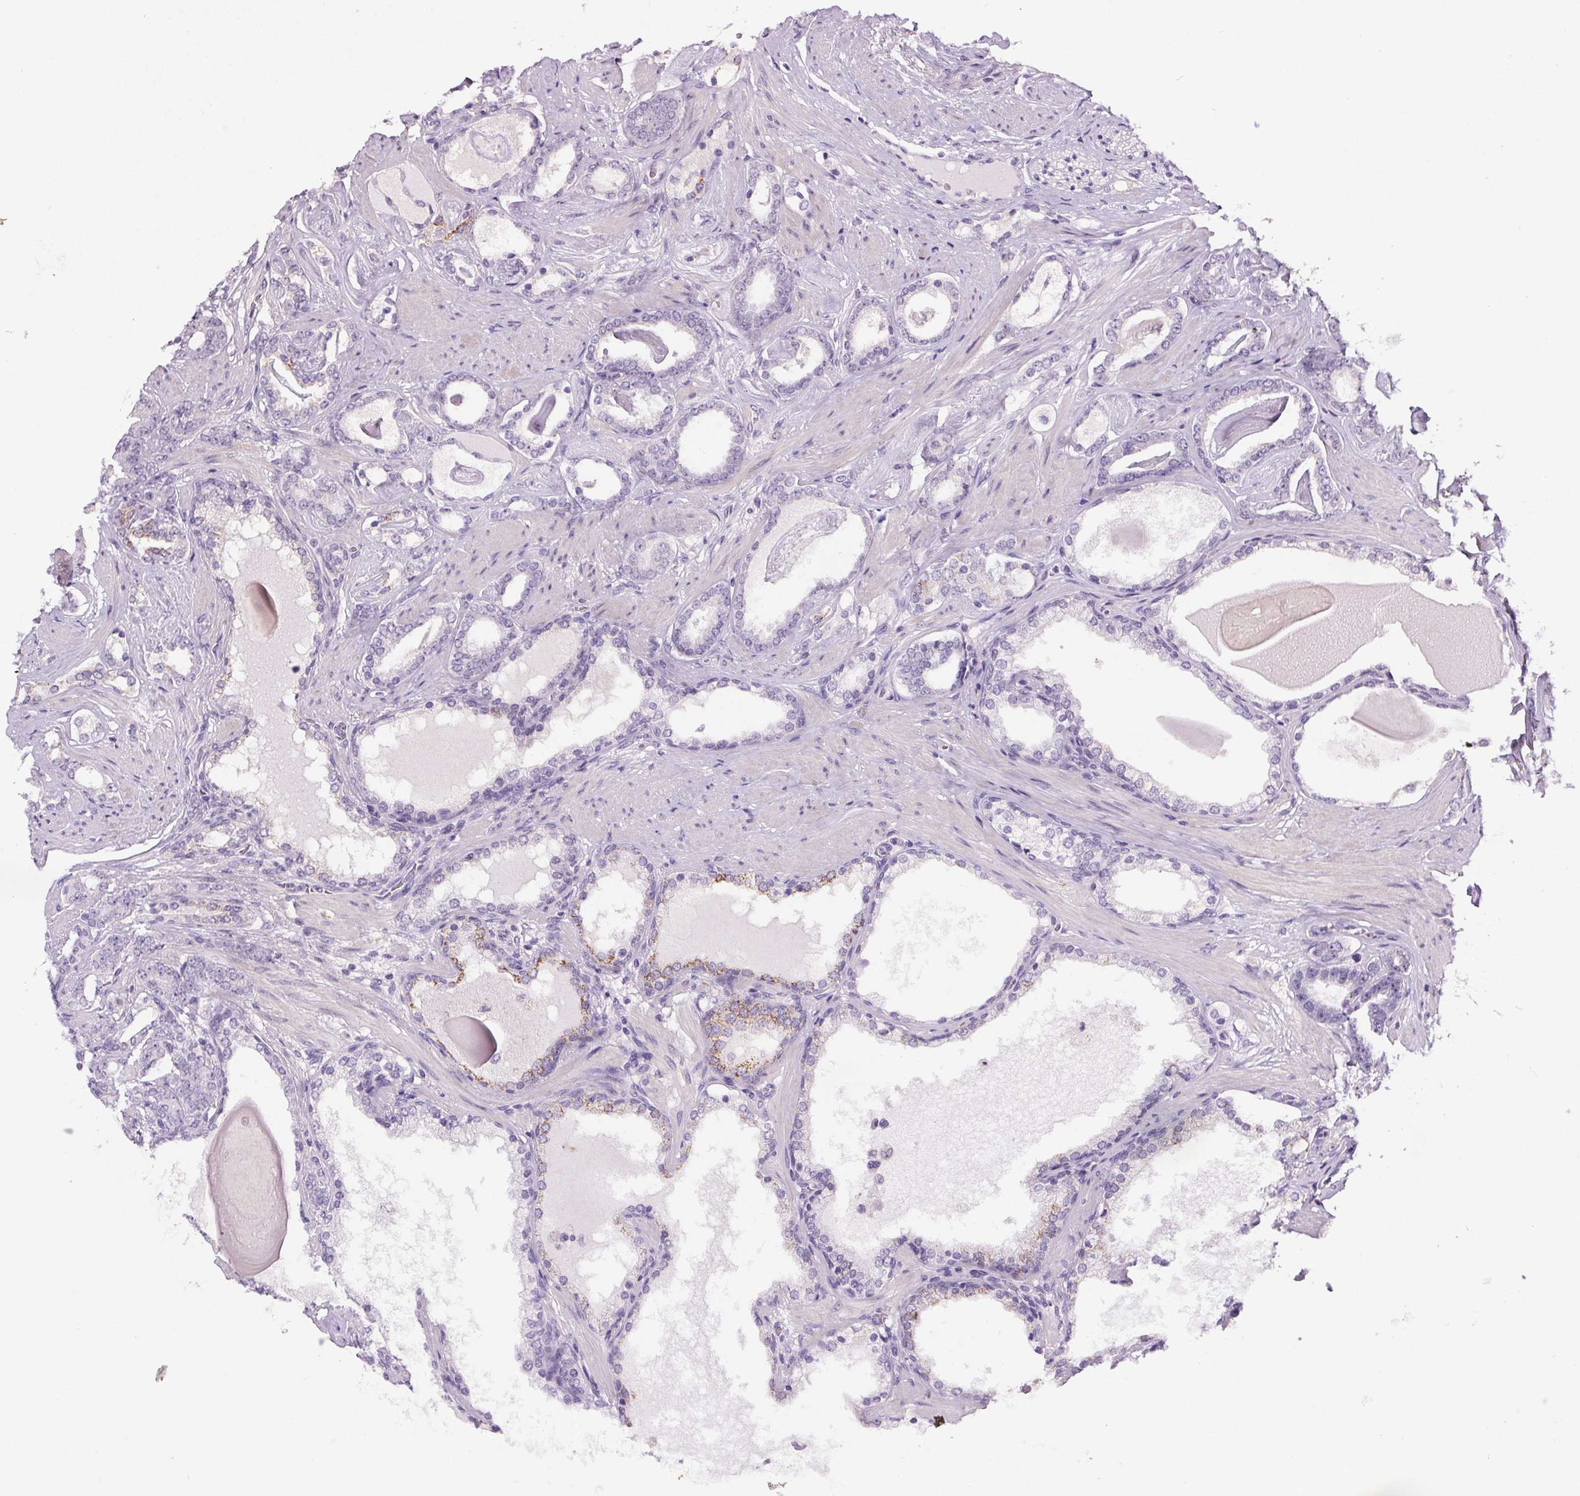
{"staining": {"intensity": "negative", "quantity": "none", "location": "none"}, "tissue": "prostate cancer", "cell_type": "Tumor cells", "image_type": "cancer", "snomed": [{"axis": "morphology", "description": "Adenocarcinoma, High grade"}, {"axis": "topography", "description": "Prostate"}], "caption": "High power microscopy histopathology image of an immunohistochemistry image of high-grade adenocarcinoma (prostate), revealing no significant positivity in tumor cells.", "gene": "GPIHBP1", "patient": {"sex": "male", "age": 63}}